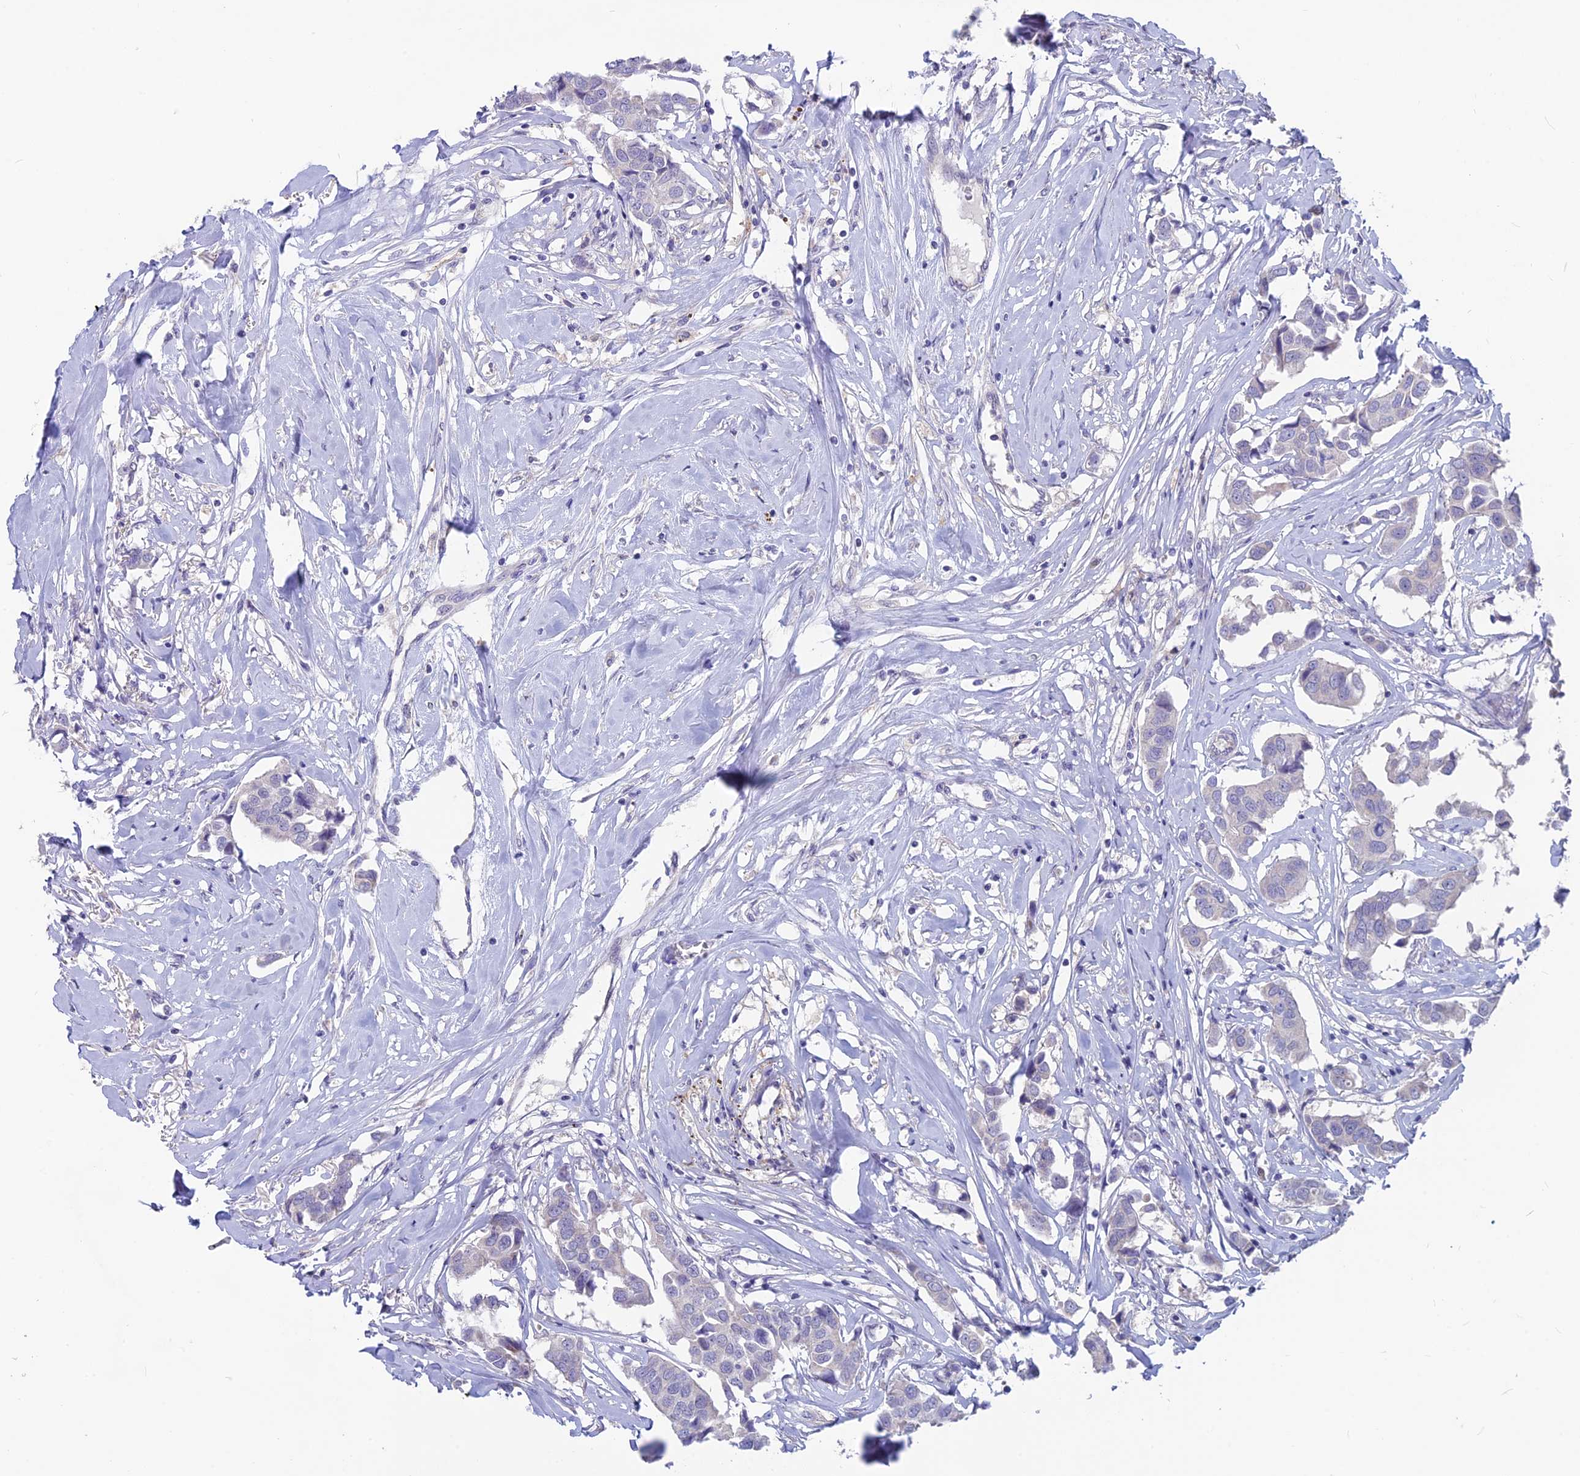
{"staining": {"intensity": "negative", "quantity": "none", "location": "none"}, "tissue": "breast cancer", "cell_type": "Tumor cells", "image_type": "cancer", "snomed": [{"axis": "morphology", "description": "Duct carcinoma"}, {"axis": "topography", "description": "Breast"}], "caption": "This is an immunohistochemistry (IHC) photomicrograph of invasive ductal carcinoma (breast). There is no staining in tumor cells.", "gene": "SNTN", "patient": {"sex": "female", "age": 80}}